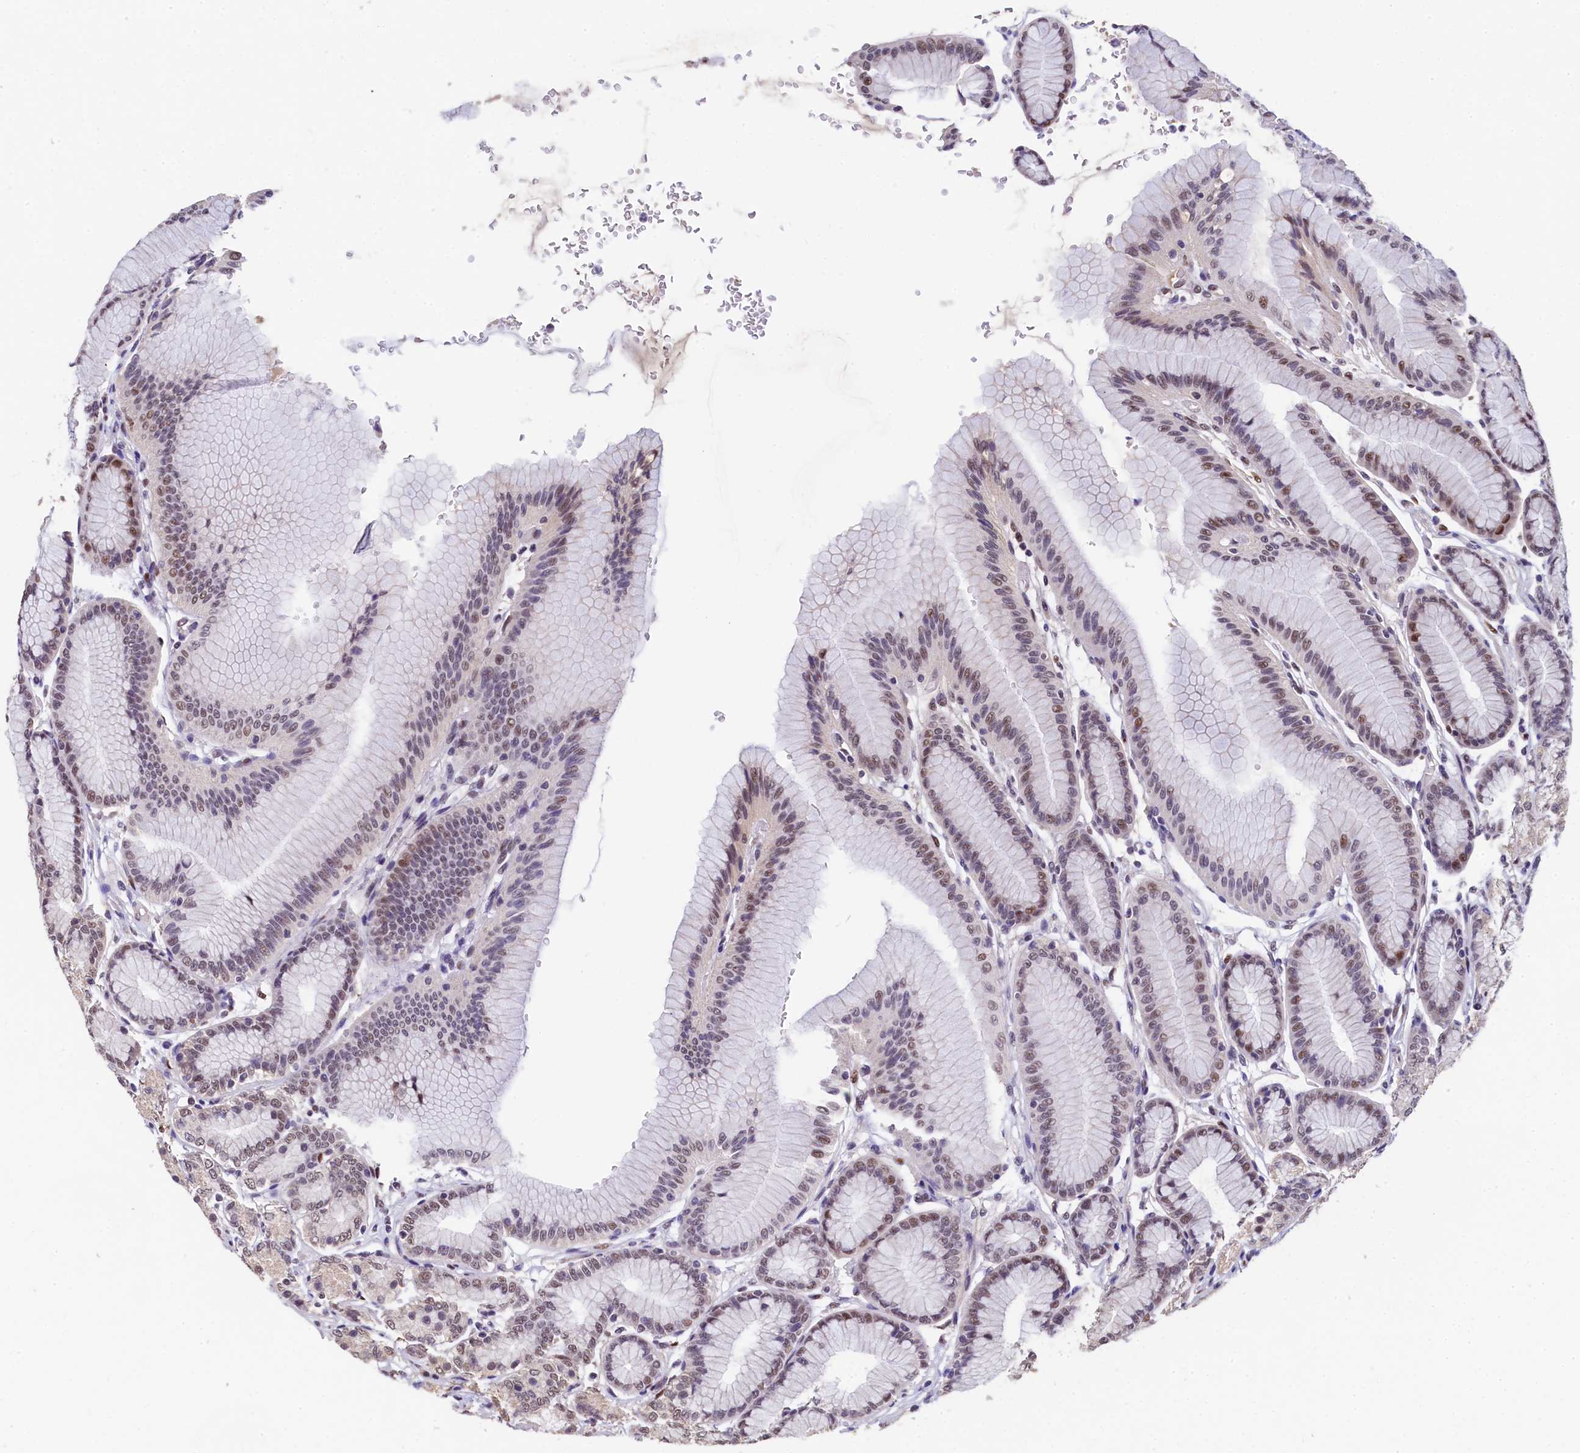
{"staining": {"intensity": "moderate", "quantity": "25%-75%", "location": "nuclear"}, "tissue": "stomach", "cell_type": "Glandular cells", "image_type": "normal", "snomed": [{"axis": "morphology", "description": "Normal tissue, NOS"}, {"axis": "morphology", "description": "Adenocarcinoma, NOS"}, {"axis": "morphology", "description": "Adenocarcinoma, High grade"}, {"axis": "topography", "description": "Stomach, upper"}, {"axis": "topography", "description": "Stomach"}], "caption": "IHC micrograph of benign stomach stained for a protein (brown), which displays medium levels of moderate nuclear expression in approximately 25%-75% of glandular cells.", "gene": "HECTD4", "patient": {"sex": "female", "age": 65}}